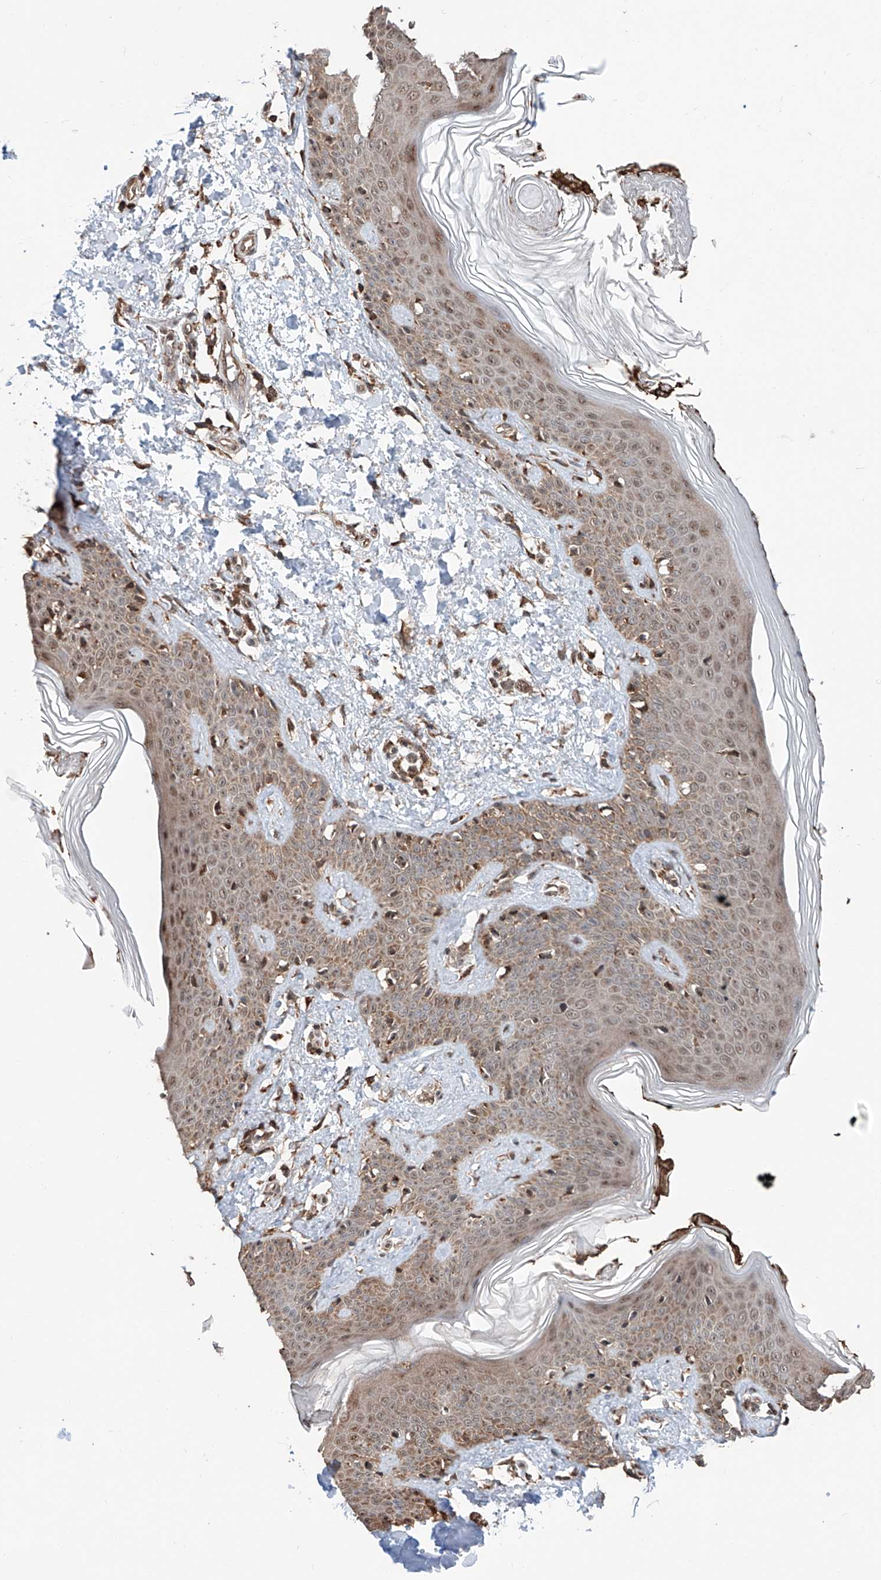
{"staining": {"intensity": "strong", "quantity": ">75%", "location": "cytoplasmic/membranous"}, "tissue": "skin", "cell_type": "Fibroblasts", "image_type": "normal", "snomed": [{"axis": "morphology", "description": "Normal tissue, NOS"}, {"axis": "topography", "description": "Skin"}], "caption": "Immunohistochemical staining of unremarkable skin exhibits >75% levels of strong cytoplasmic/membranous protein positivity in approximately >75% of fibroblasts.", "gene": "ZNF445", "patient": {"sex": "male", "age": 37}}